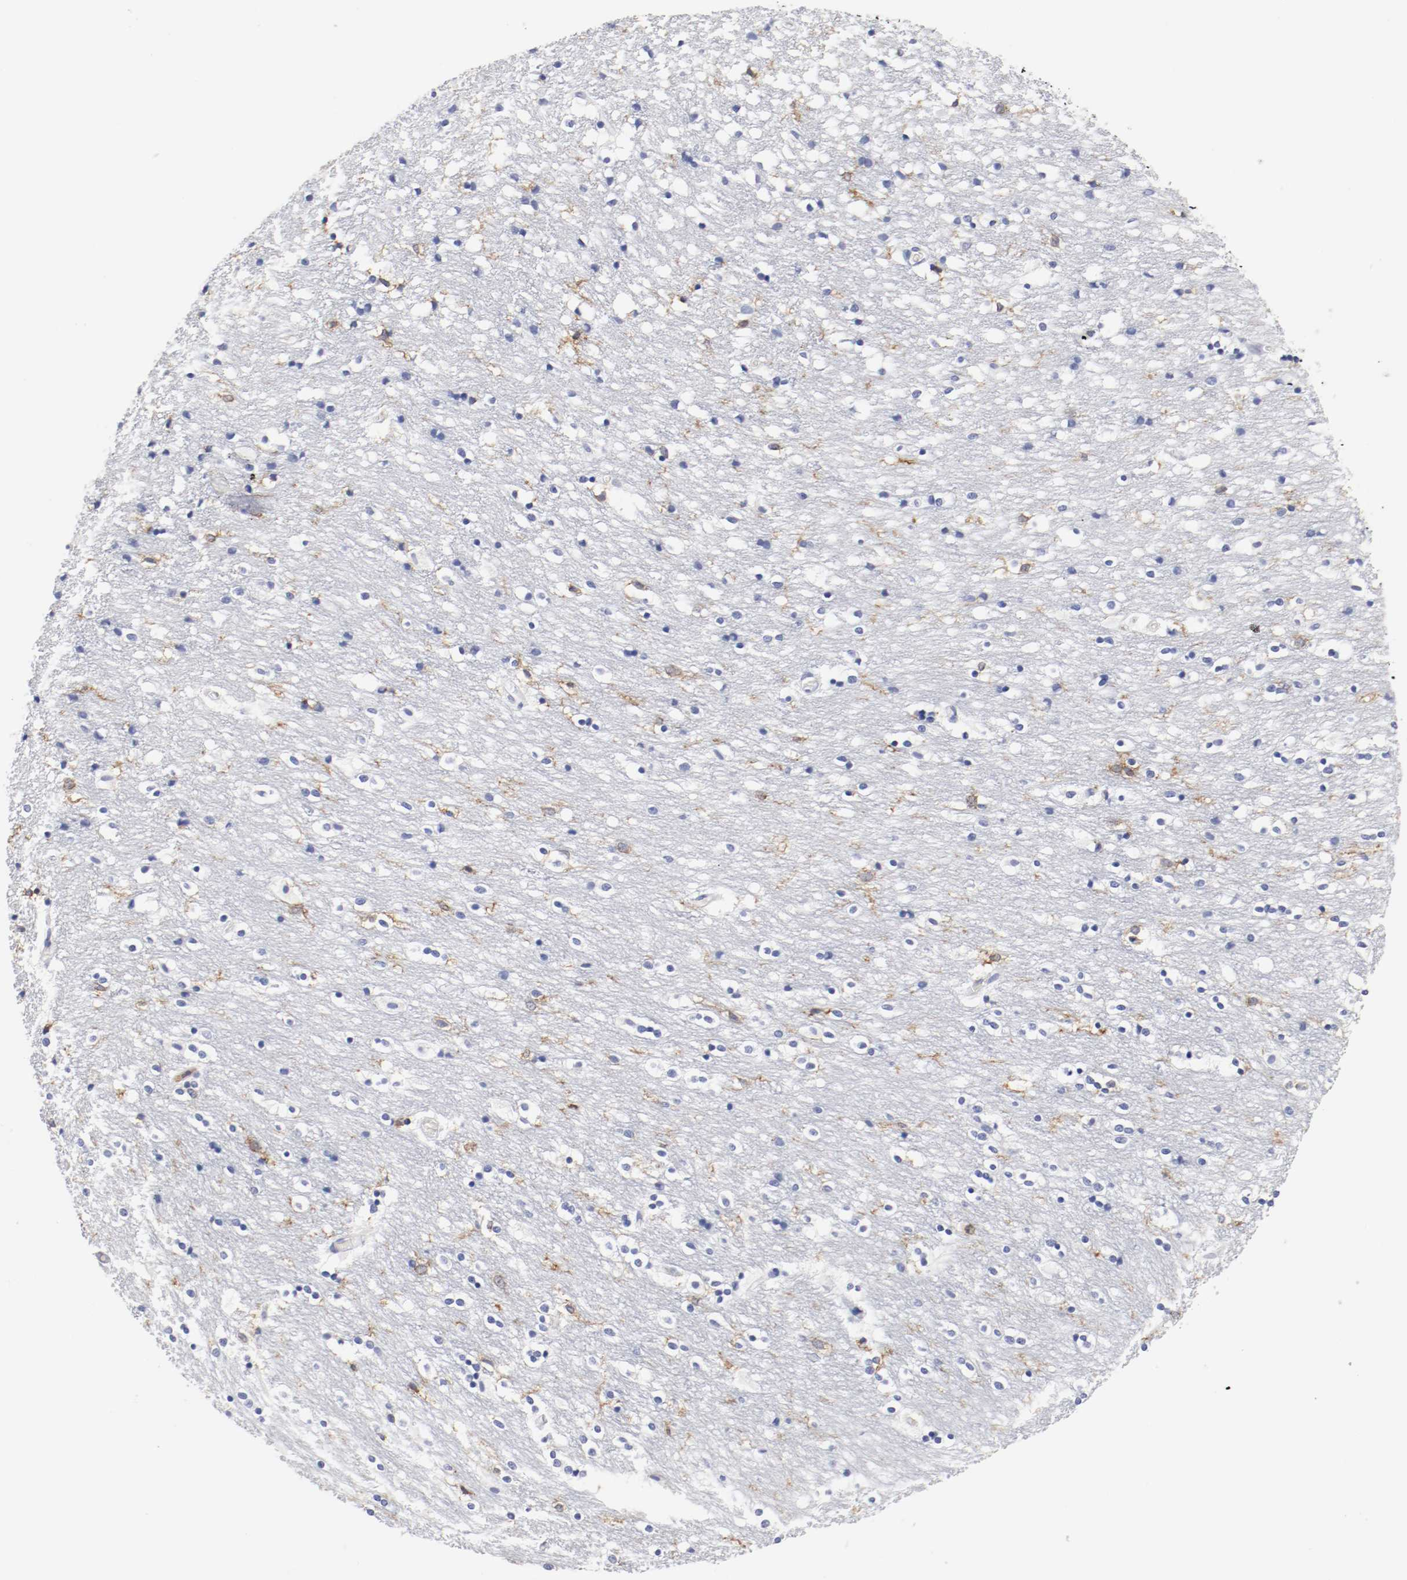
{"staining": {"intensity": "moderate", "quantity": "<25%", "location": "cytoplasmic/membranous"}, "tissue": "caudate", "cell_type": "Glial cells", "image_type": "normal", "snomed": [{"axis": "morphology", "description": "Normal tissue, NOS"}, {"axis": "topography", "description": "Lateral ventricle wall"}], "caption": "High-power microscopy captured an immunohistochemistry micrograph of unremarkable caudate, revealing moderate cytoplasmic/membranous positivity in approximately <25% of glial cells.", "gene": "ITGAX", "patient": {"sex": "female", "age": 54}}